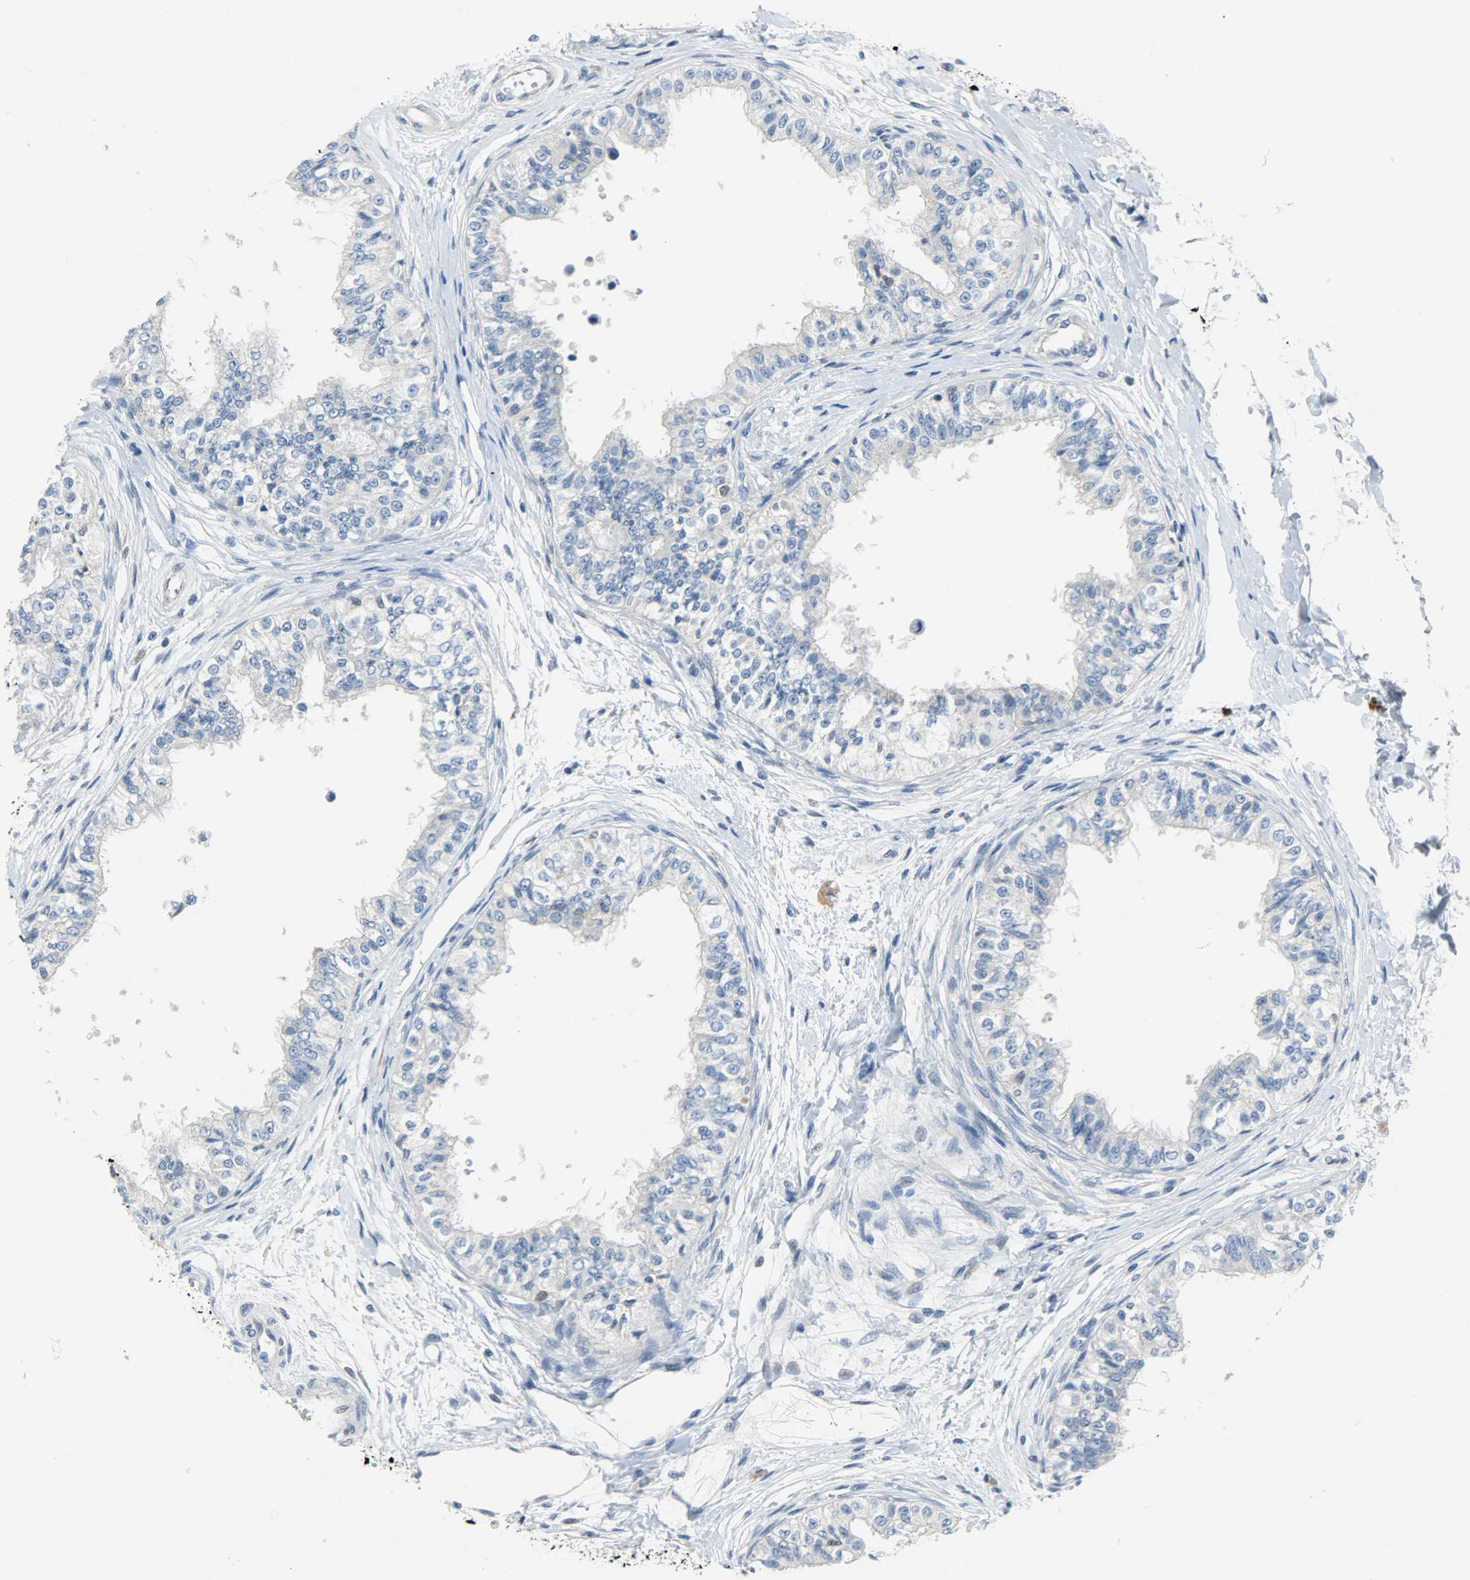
{"staining": {"intensity": "negative", "quantity": "none", "location": "none"}, "tissue": "epididymis", "cell_type": "Glandular cells", "image_type": "normal", "snomed": [{"axis": "morphology", "description": "Normal tissue, NOS"}, {"axis": "morphology", "description": "Adenocarcinoma, metastatic, NOS"}, {"axis": "topography", "description": "Testis"}, {"axis": "topography", "description": "Epididymis"}], "caption": "An IHC histopathology image of unremarkable epididymis is shown. There is no staining in glandular cells of epididymis.", "gene": "EIF4EBP1", "patient": {"sex": "male", "age": 26}}